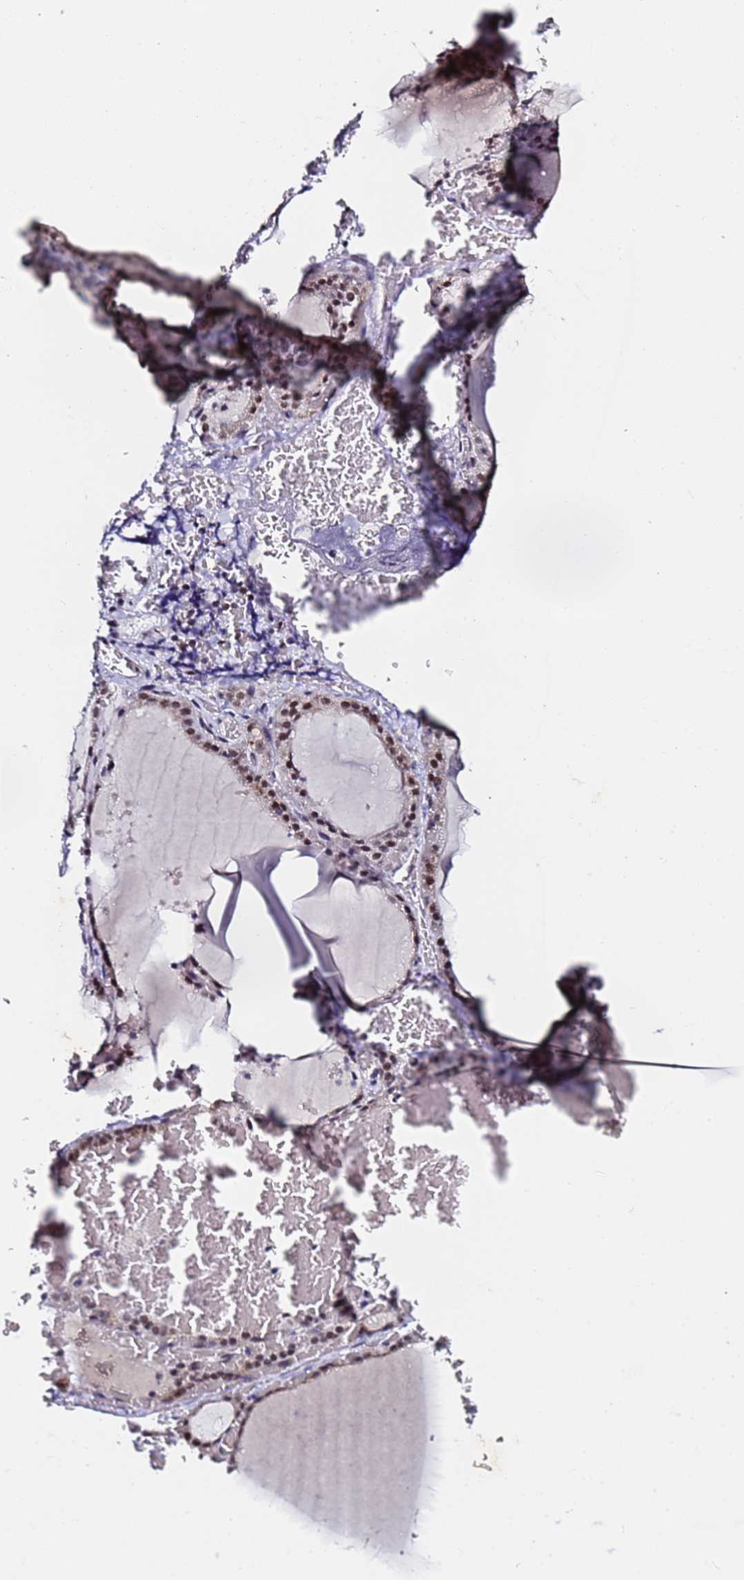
{"staining": {"intensity": "moderate", "quantity": ">75%", "location": "nuclear"}, "tissue": "thyroid gland", "cell_type": "Glandular cells", "image_type": "normal", "snomed": [{"axis": "morphology", "description": "Normal tissue, NOS"}, {"axis": "topography", "description": "Thyroid gland"}], "caption": "A medium amount of moderate nuclear positivity is appreciated in about >75% of glandular cells in unremarkable thyroid gland.", "gene": "FNBP4", "patient": {"sex": "female", "age": 39}}